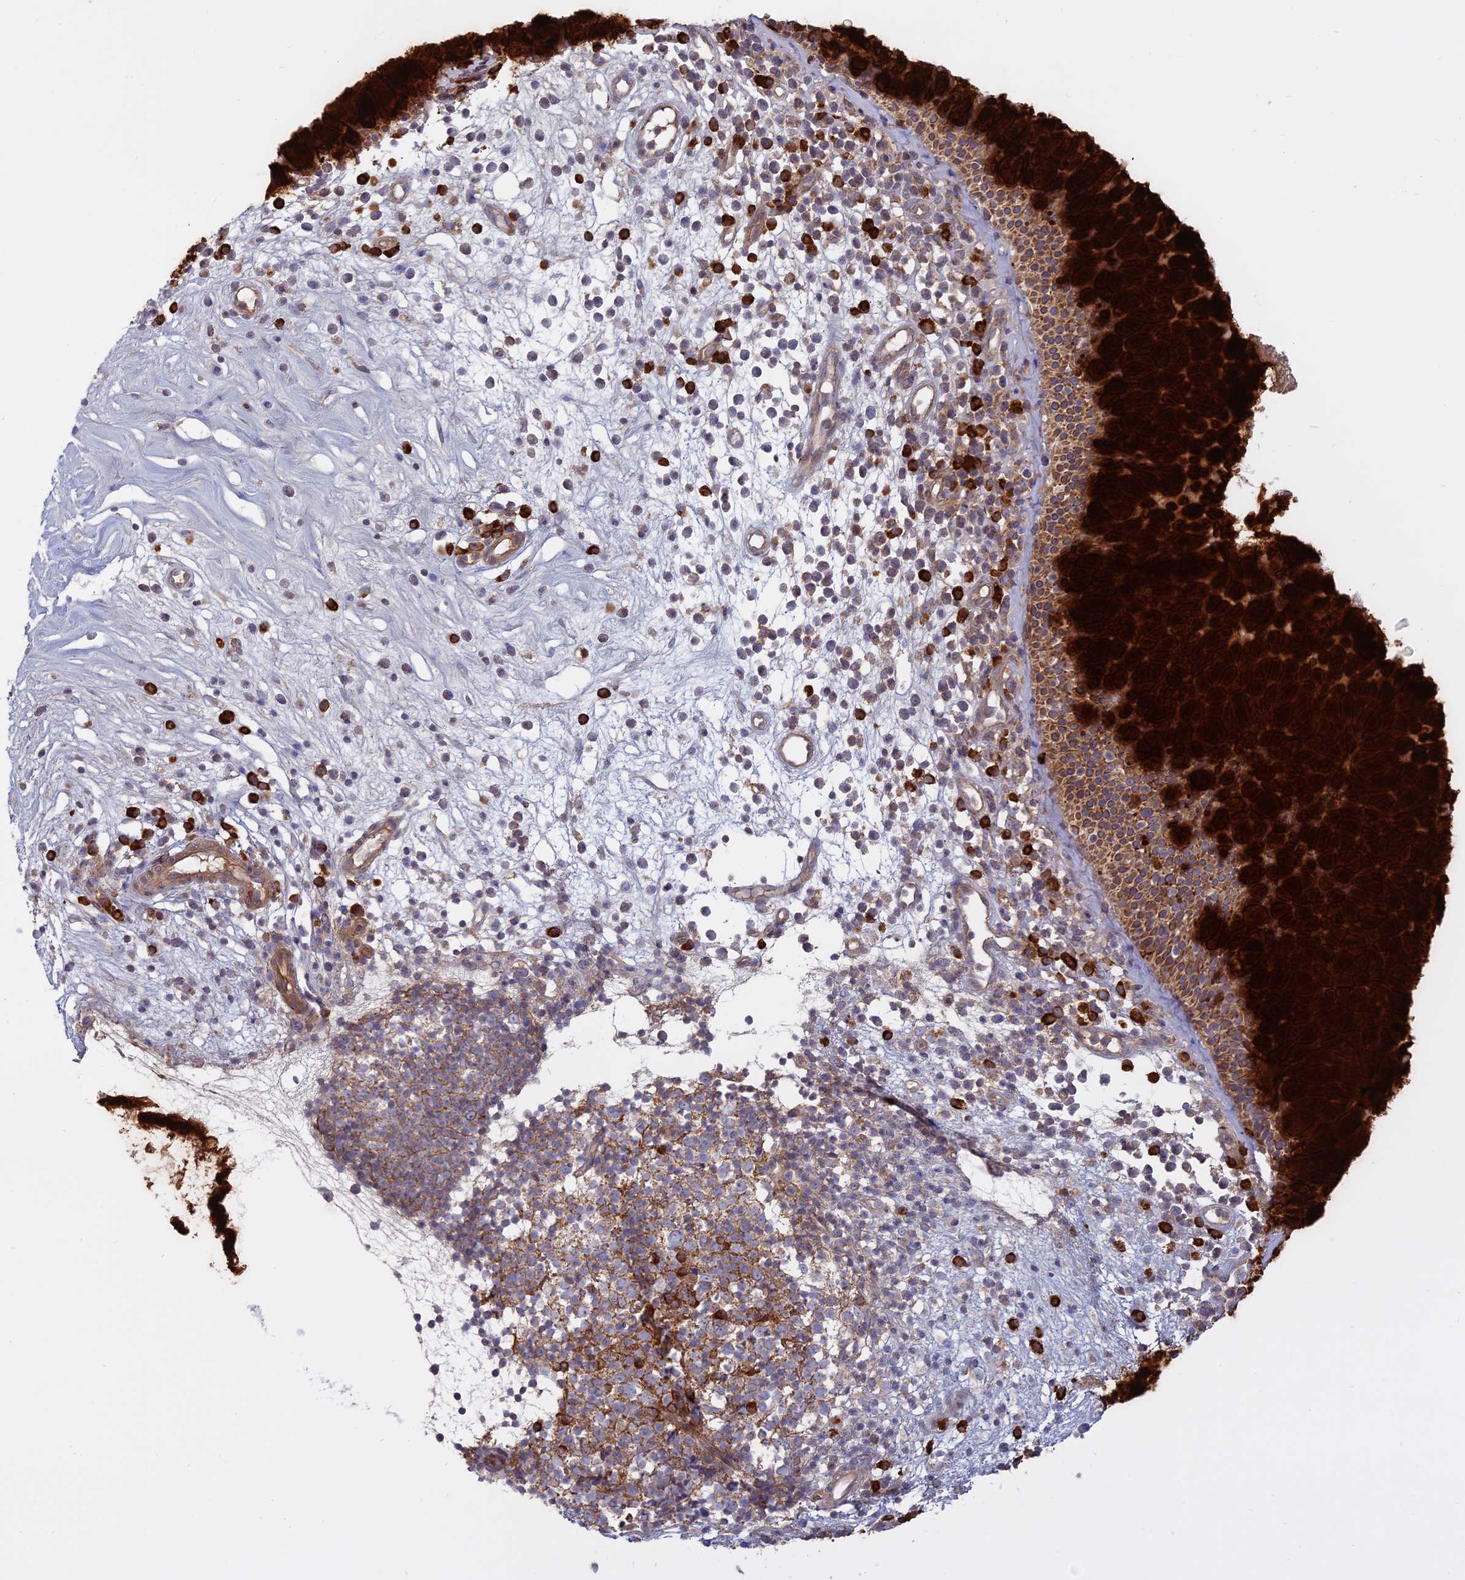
{"staining": {"intensity": "strong", "quantity": ">75%", "location": "cytoplasmic/membranous"}, "tissue": "nasopharynx", "cell_type": "Respiratory epithelial cells", "image_type": "normal", "snomed": [{"axis": "morphology", "description": "Normal tissue, NOS"}, {"axis": "morphology", "description": "Inflammation, NOS"}, {"axis": "topography", "description": "Nasopharynx"}], "caption": "Nasopharynx stained for a protein exhibits strong cytoplasmic/membranous positivity in respiratory epithelial cells. (brown staining indicates protein expression, while blue staining denotes nuclei).", "gene": "TMEM208", "patient": {"sex": "male", "age": 70}}